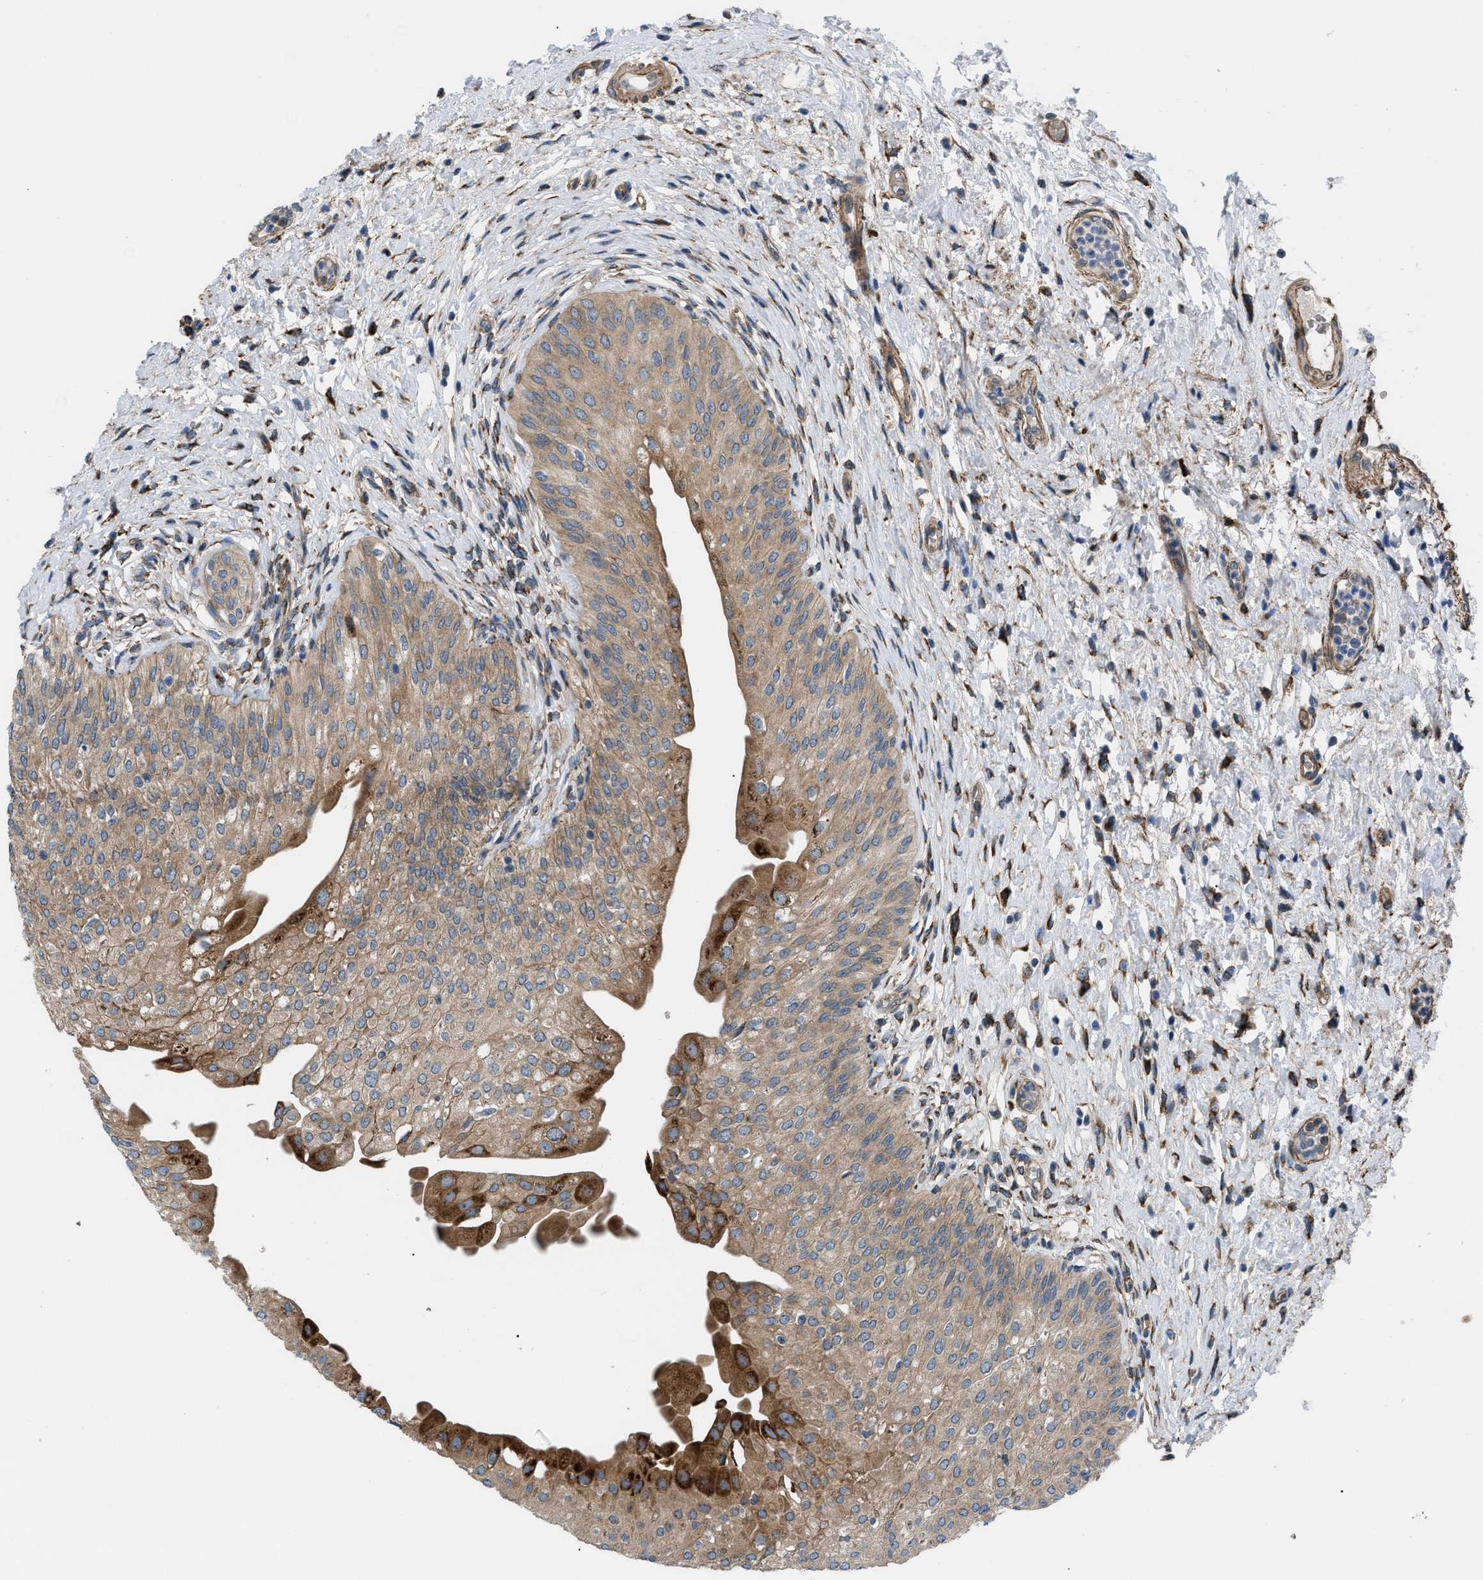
{"staining": {"intensity": "strong", "quantity": ">75%", "location": "cytoplasmic/membranous"}, "tissue": "urinary bladder", "cell_type": "Urothelial cells", "image_type": "normal", "snomed": [{"axis": "morphology", "description": "Normal tissue, NOS"}, {"axis": "topography", "description": "Urinary bladder"}], "caption": "DAB immunohistochemical staining of unremarkable urinary bladder exhibits strong cytoplasmic/membranous protein staining in approximately >75% of urothelial cells.", "gene": "MYO10", "patient": {"sex": "male", "age": 46}}